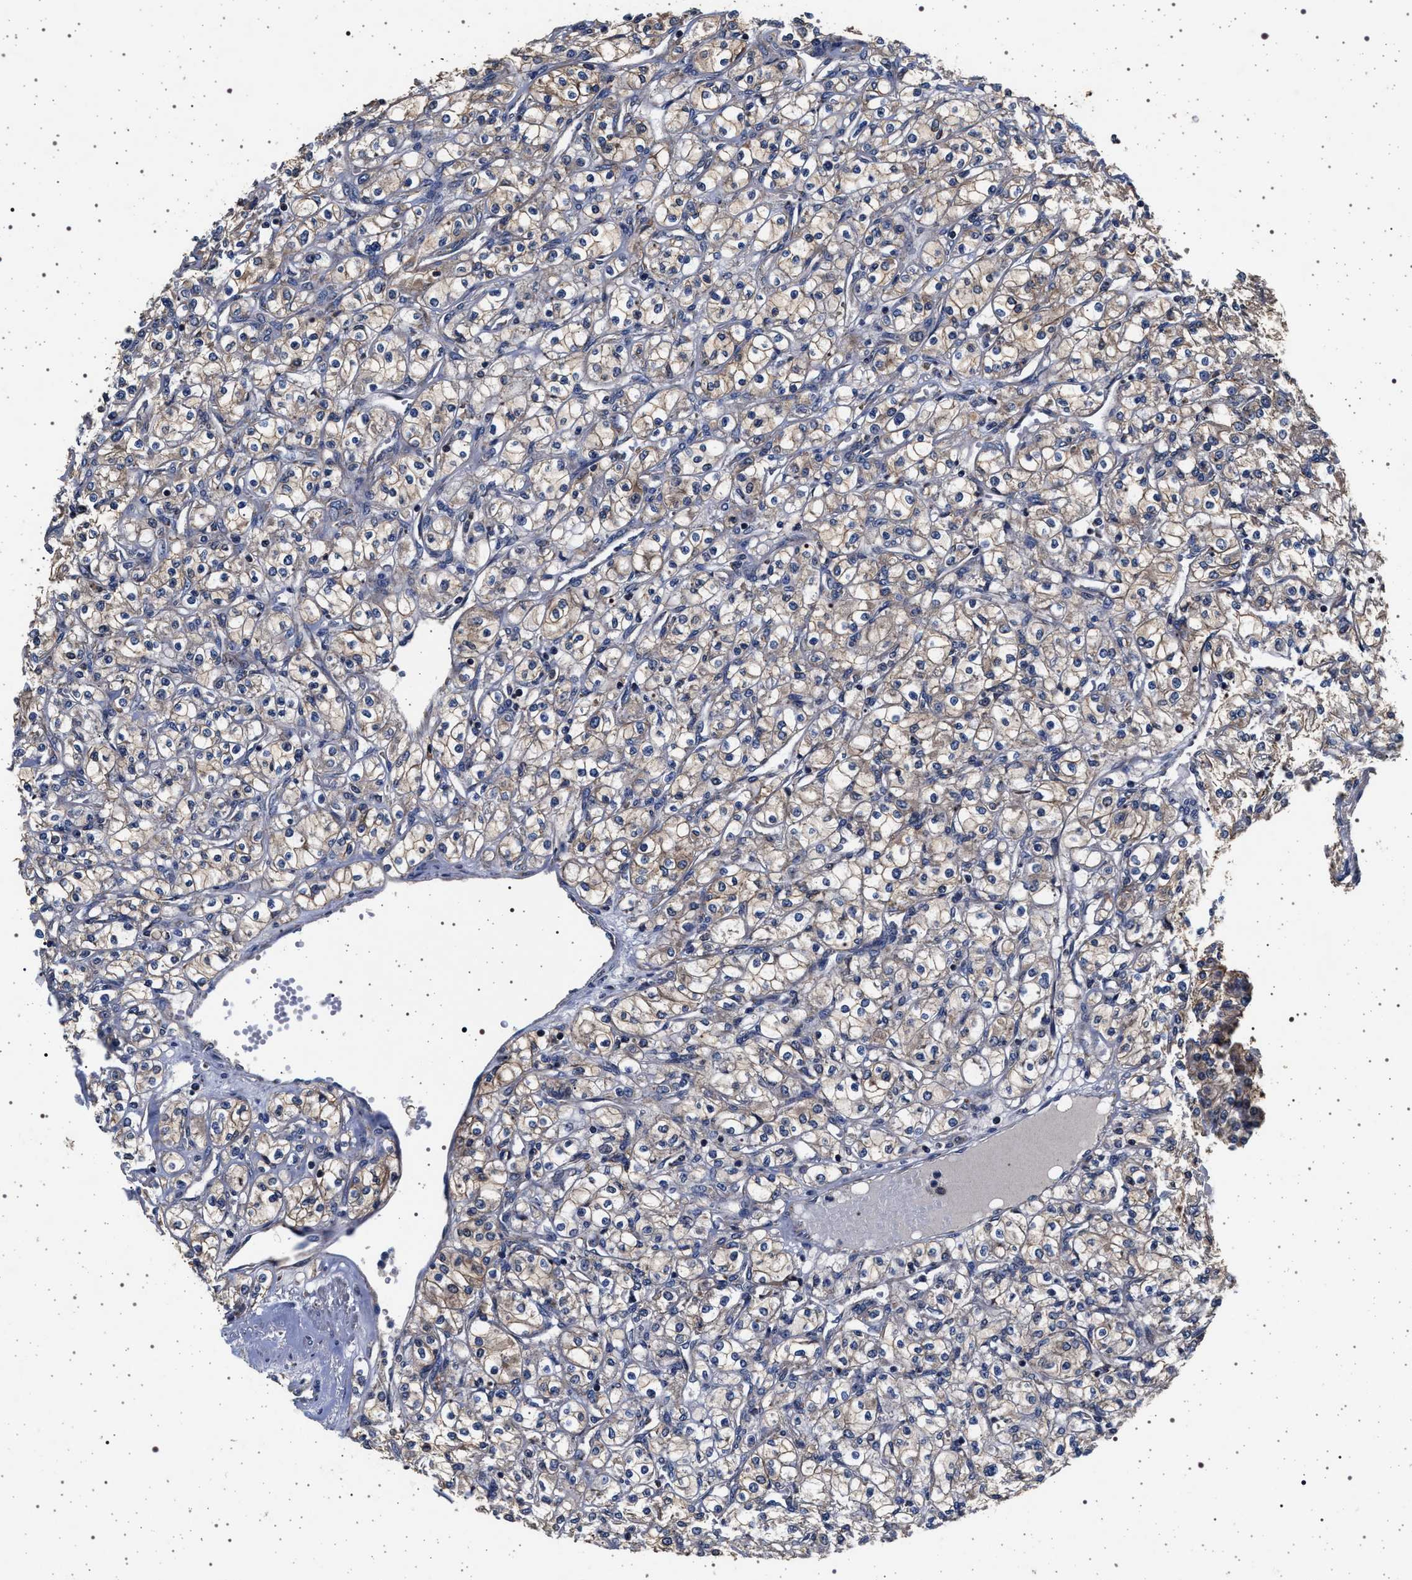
{"staining": {"intensity": "weak", "quantity": "25%-75%", "location": "cytoplasmic/membranous"}, "tissue": "renal cancer", "cell_type": "Tumor cells", "image_type": "cancer", "snomed": [{"axis": "morphology", "description": "Adenocarcinoma, NOS"}, {"axis": "topography", "description": "Kidney"}], "caption": "Weak cytoplasmic/membranous positivity is present in approximately 25%-75% of tumor cells in renal cancer (adenocarcinoma).", "gene": "MAP3K2", "patient": {"sex": "male", "age": 77}}